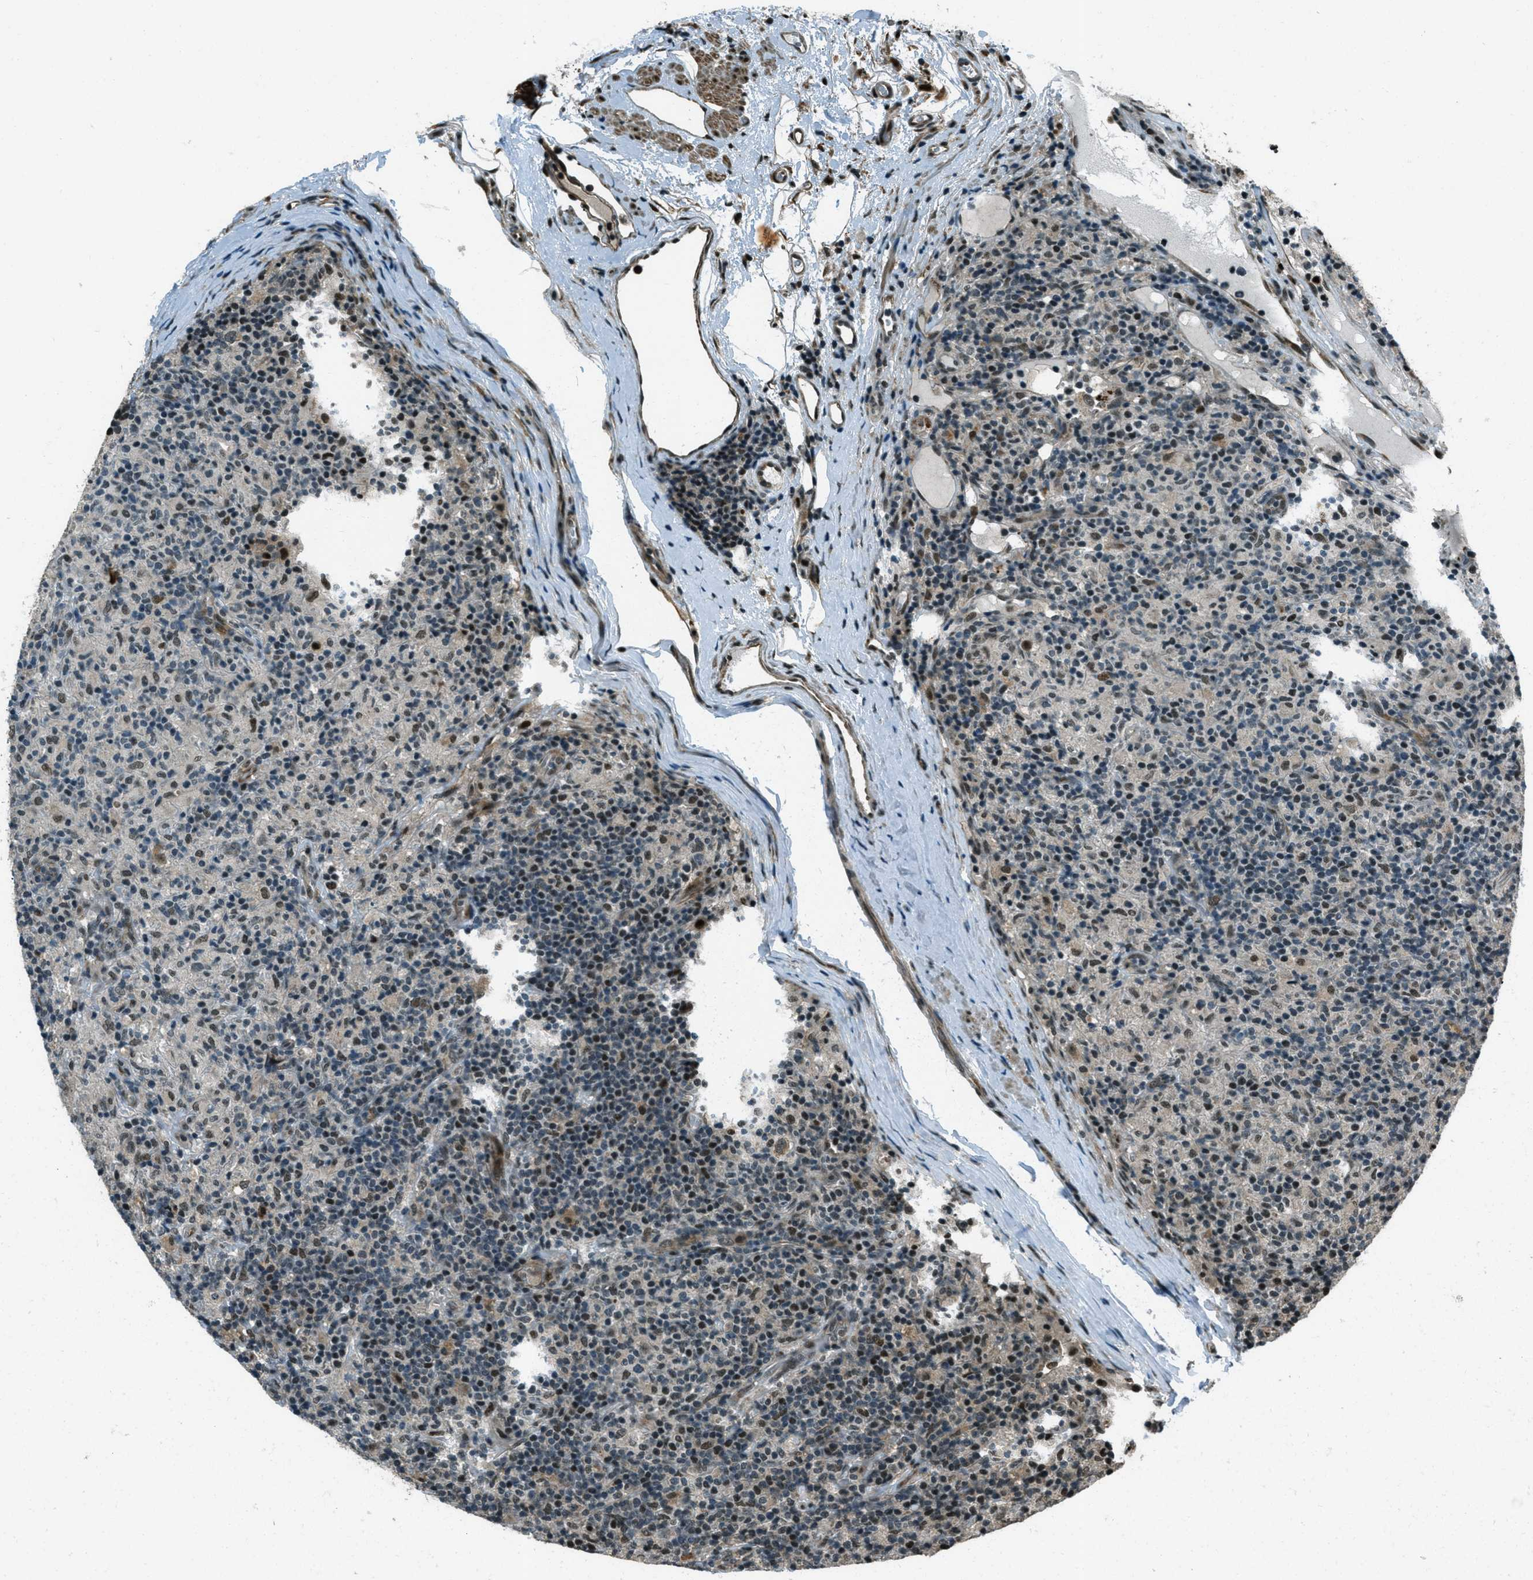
{"staining": {"intensity": "weak", "quantity": "25%-75%", "location": "nuclear"}, "tissue": "lymphoma", "cell_type": "Tumor cells", "image_type": "cancer", "snomed": [{"axis": "morphology", "description": "Hodgkin's disease, NOS"}, {"axis": "topography", "description": "Lymph node"}], "caption": "Protein expression analysis of human lymphoma reveals weak nuclear positivity in about 25%-75% of tumor cells.", "gene": "TARDBP", "patient": {"sex": "male", "age": 70}}